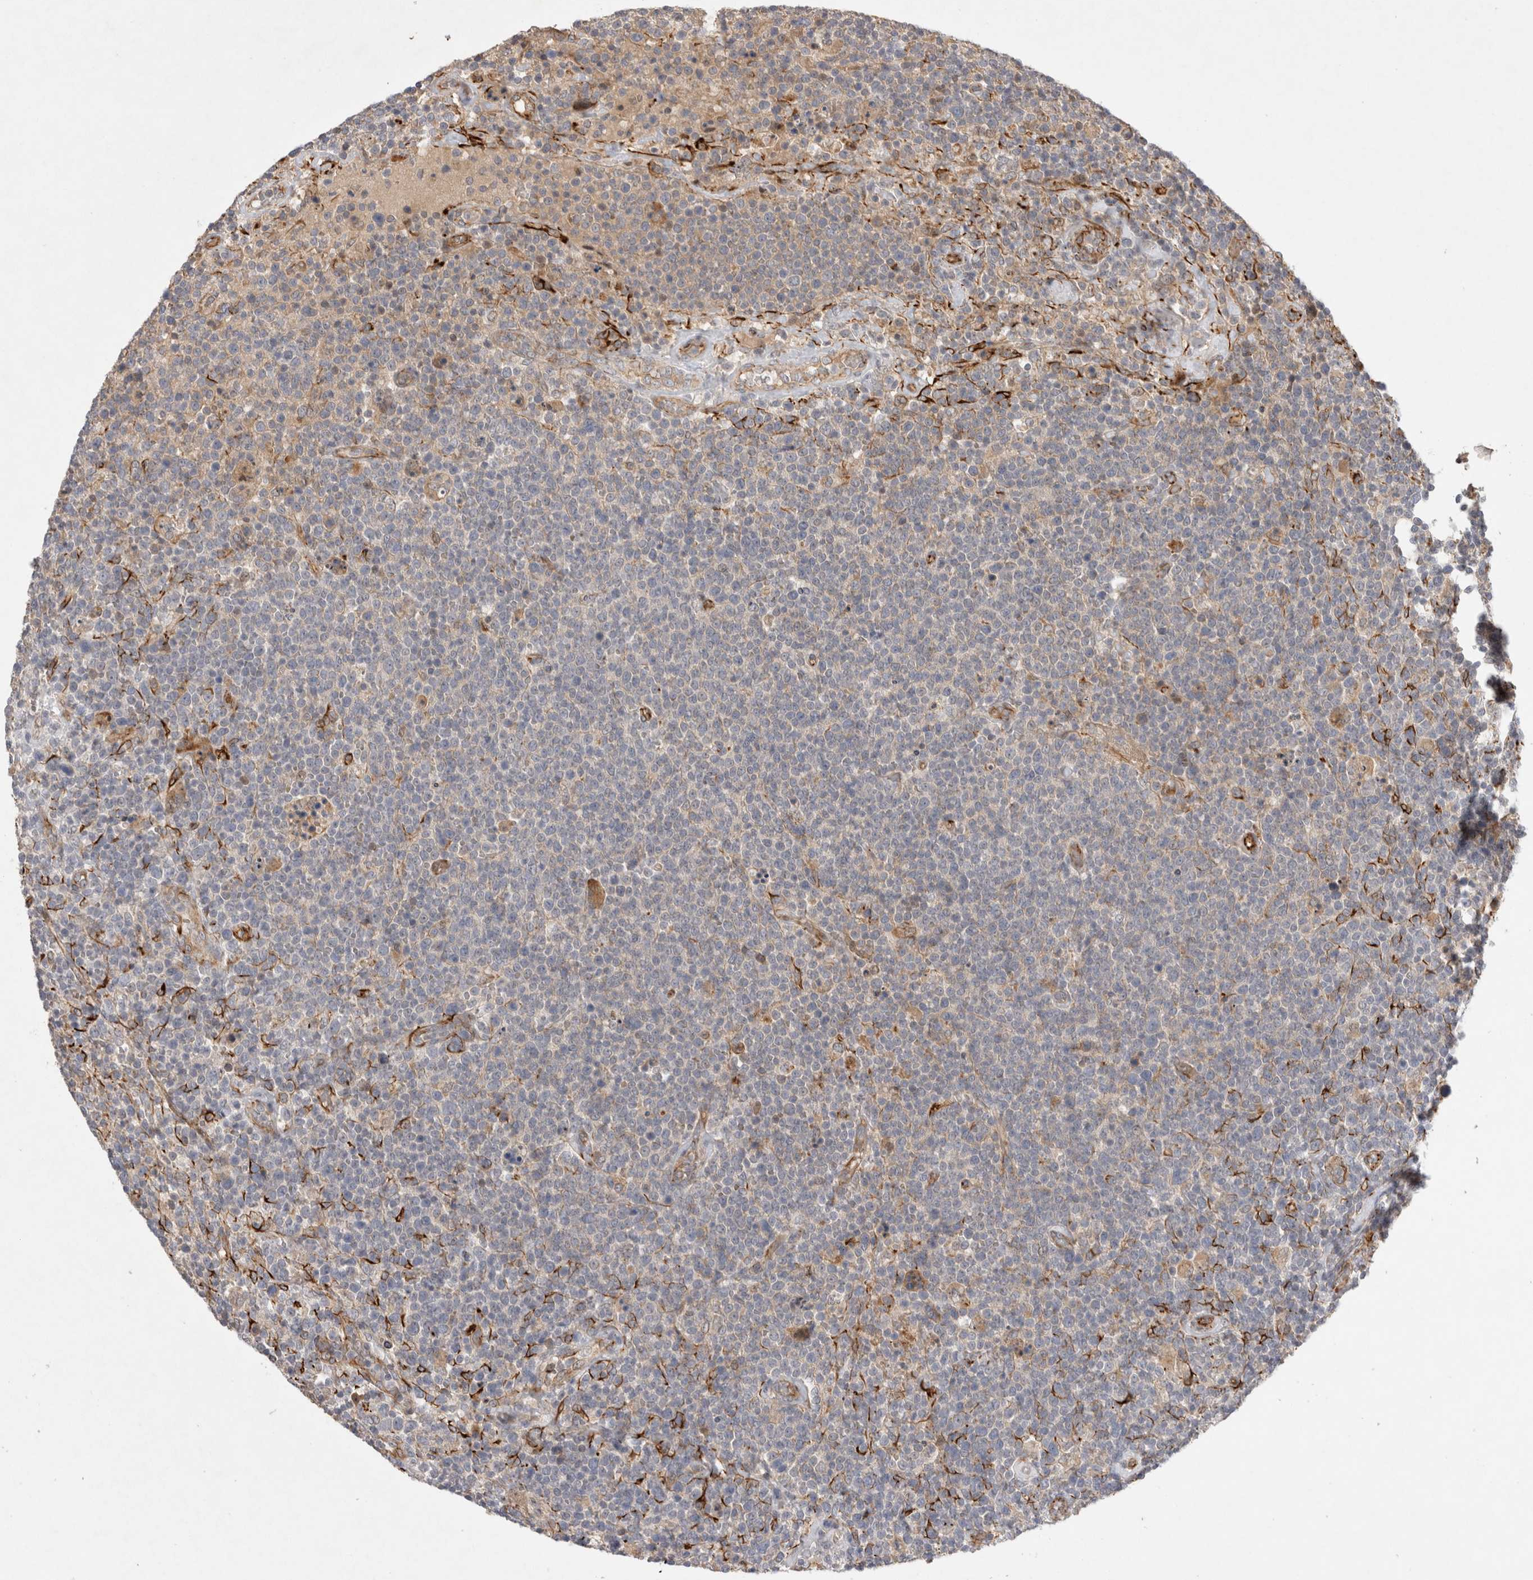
{"staining": {"intensity": "weak", "quantity": "<25%", "location": "cytoplasmic/membranous"}, "tissue": "lymphoma", "cell_type": "Tumor cells", "image_type": "cancer", "snomed": [{"axis": "morphology", "description": "Malignant lymphoma, non-Hodgkin's type, High grade"}, {"axis": "topography", "description": "Lymph node"}], "caption": "Immunohistochemical staining of high-grade malignant lymphoma, non-Hodgkin's type exhibits no significant positivity in tumor cells.", "gene": "NMU", "patient": {"sex": "male", "age": 61}}